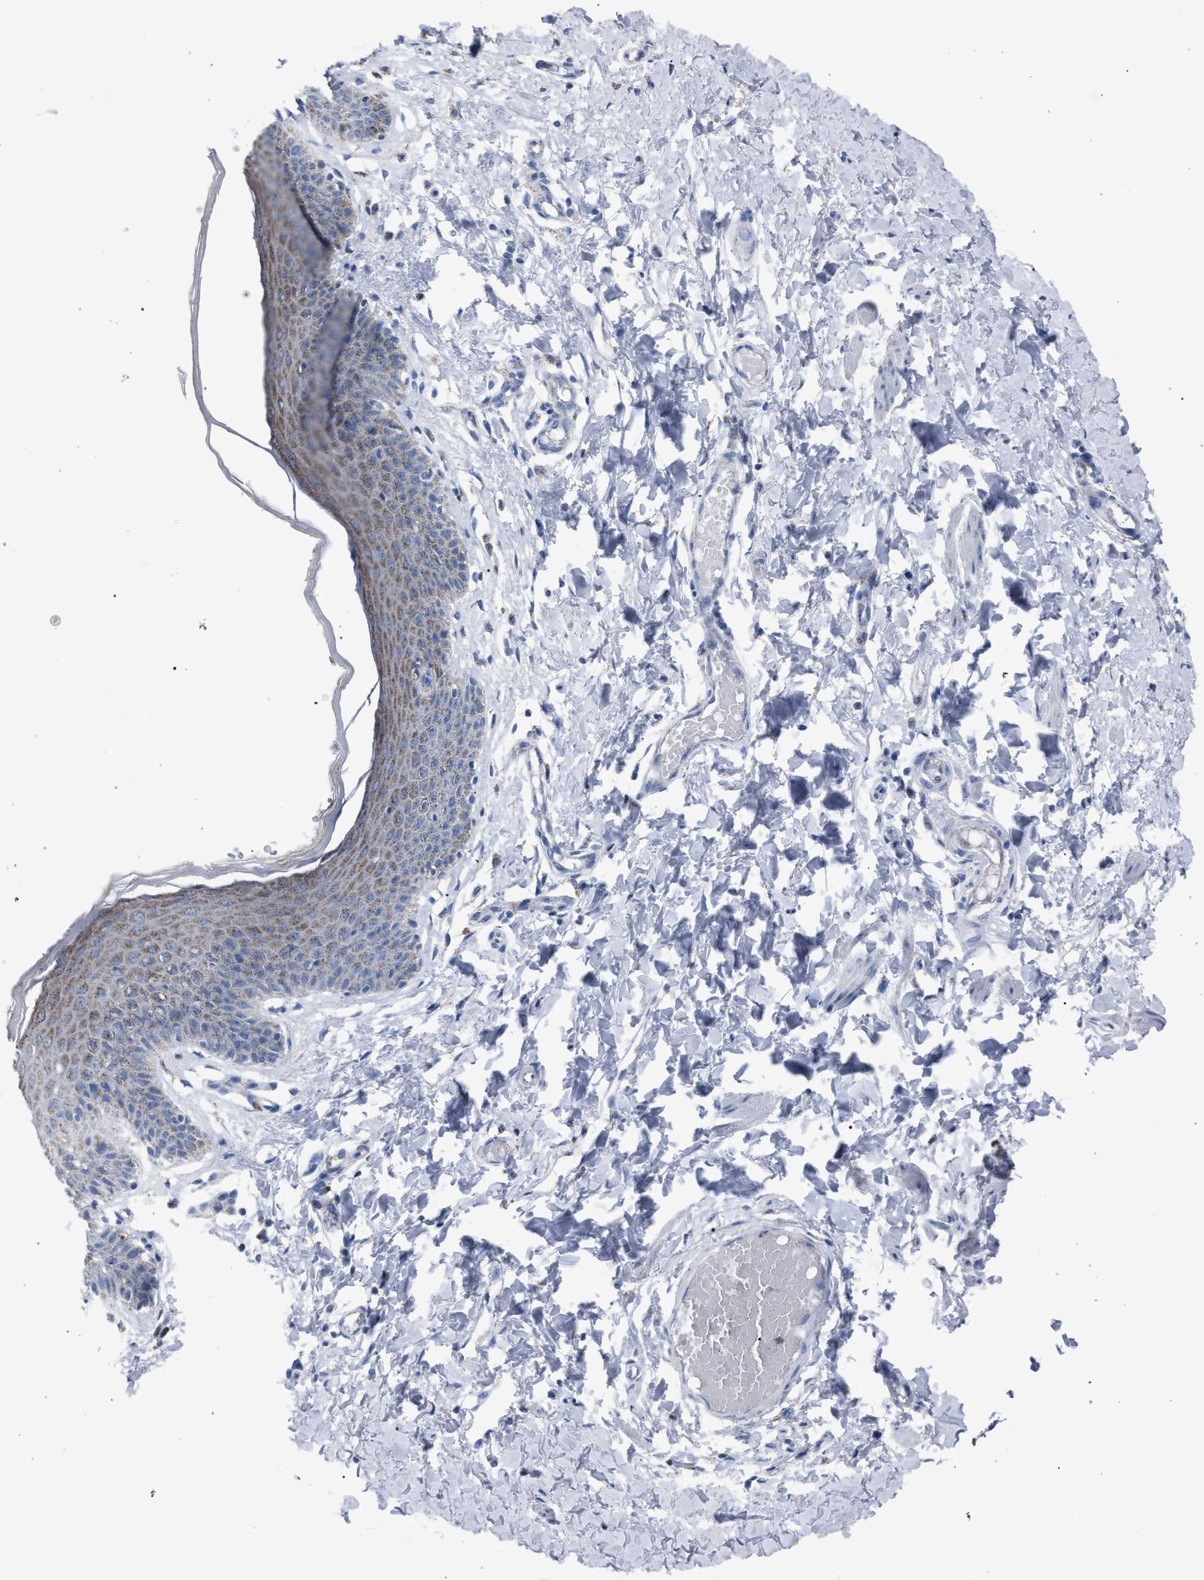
{"staining": {"intensity": "weak", "quantity": "25%-75%", "location": "cytoplasmic/membranous"}, "tissue": "skin", "cell_type": "Epidermal cells", "image_type": "normal", "snomed": [{"axis": "morphology", "description": "Normal tissue, NOS"}, {"axis": "topography", "description": "Vulva"}], "caption": "The image shows staining of benign skin, revealing weak cytoplasmic/membranous protein positivity (brown color) within epidermal cells. (Brightfield microscopy of DAB IHC at high magnification).", "gene": "HSD17B4", "patient": {"sex": "female", "age": 66}}